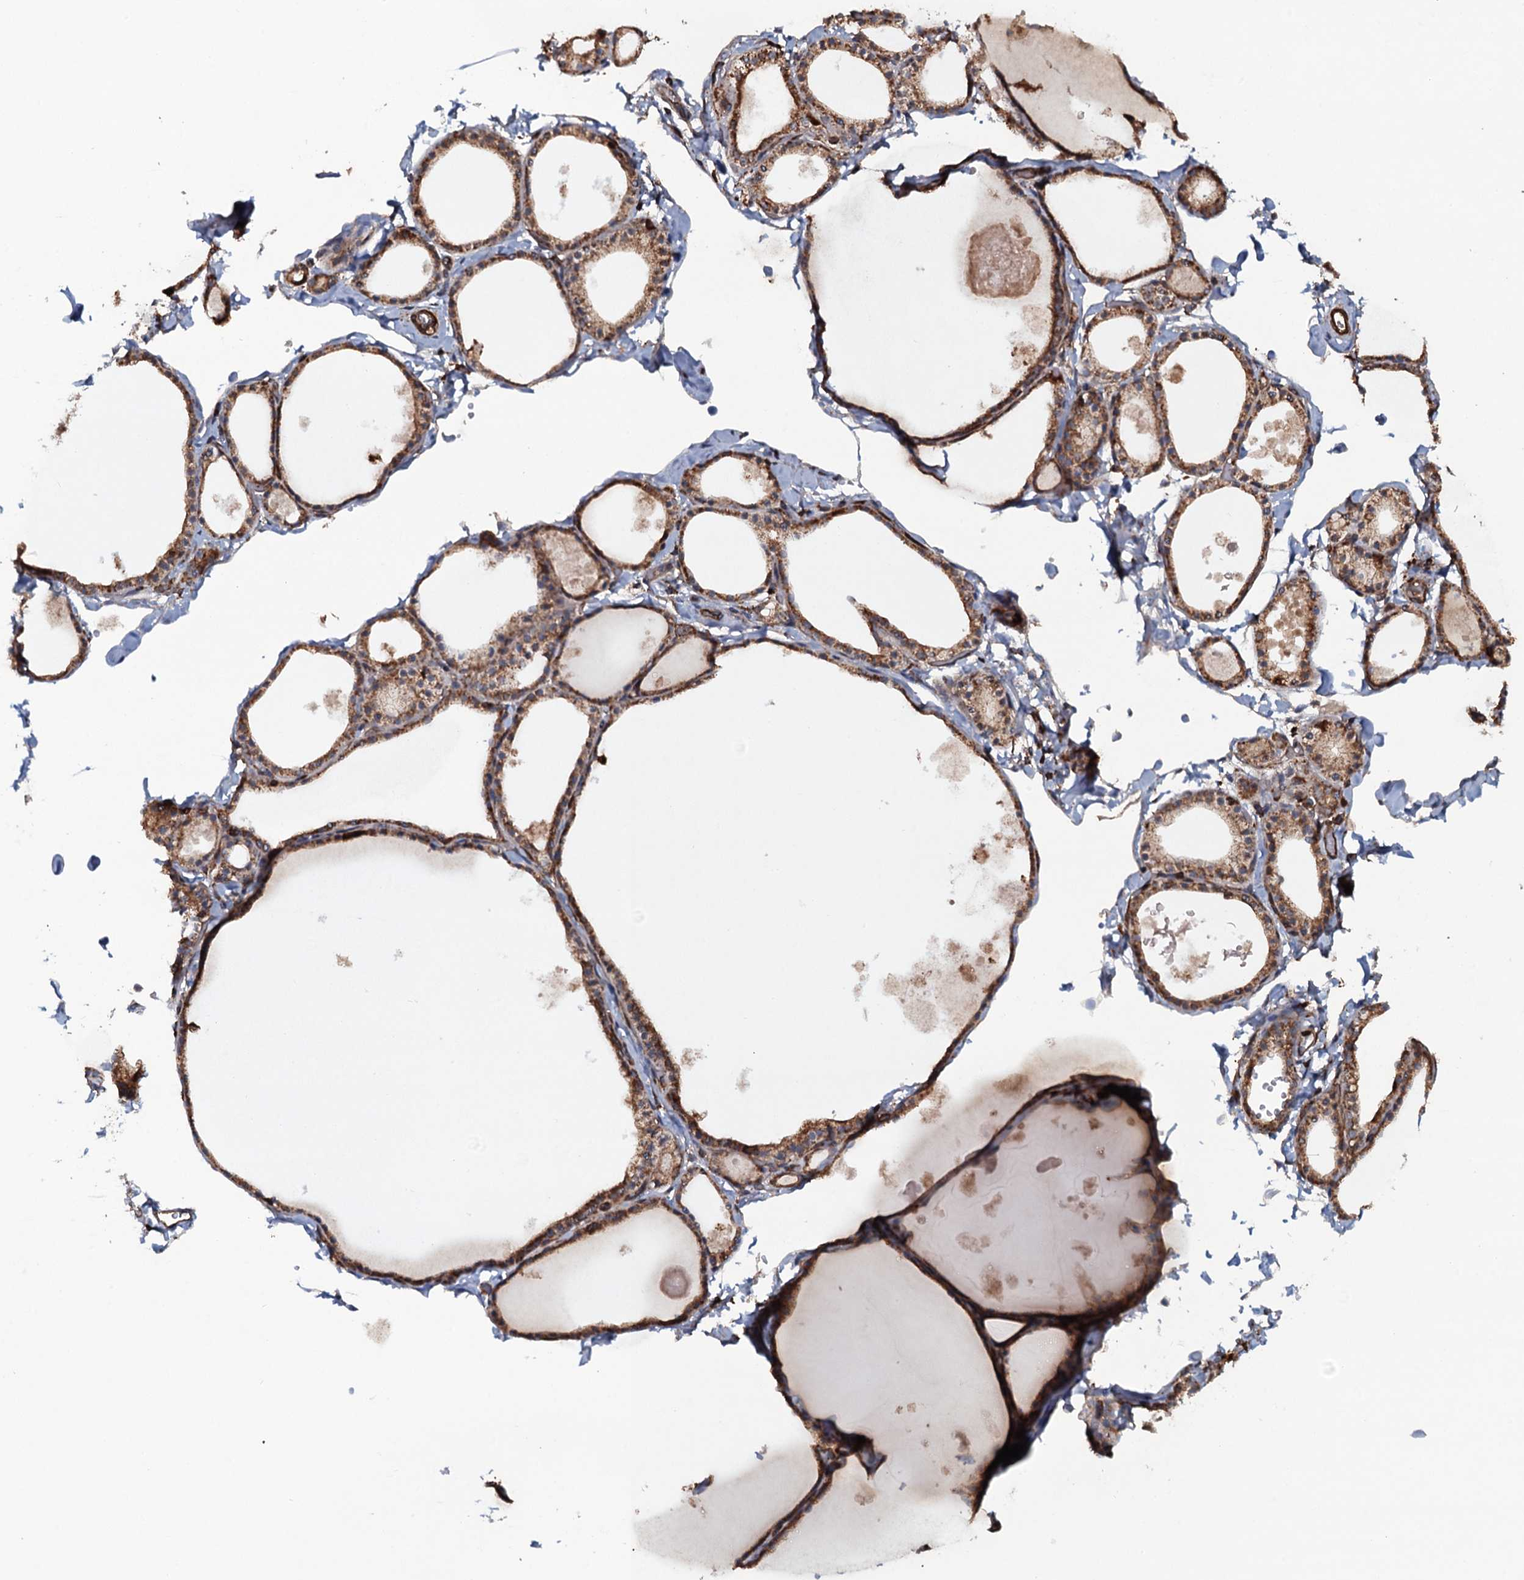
{"staining": {"intensity": "moderate", "quantity": ">75%", "location": "cytoplasmic/membranous"}, "tissue": "thyroid gland", "cell_type": "Glandular cells", "image_type": "normal", "snomed": [{"axis": "morphology", "description": "Normal tissue, NOS"}, {"axis": "topography", "description": "Thyroid gland"}], "caption": "DAB (3,3'-diaminobenzidine) immunohistochemical staining of normal human thyroid gland demonstrates moderate cytoplasmic/membranous protein expression in approximately >75% of glandular cells. (Stains: DAB in brown, nuclei in blue, Microscopy: brightfield microscopy at high magnification).", "gene": "VWA8", "patient": {"sex": "male", "age": 56}}